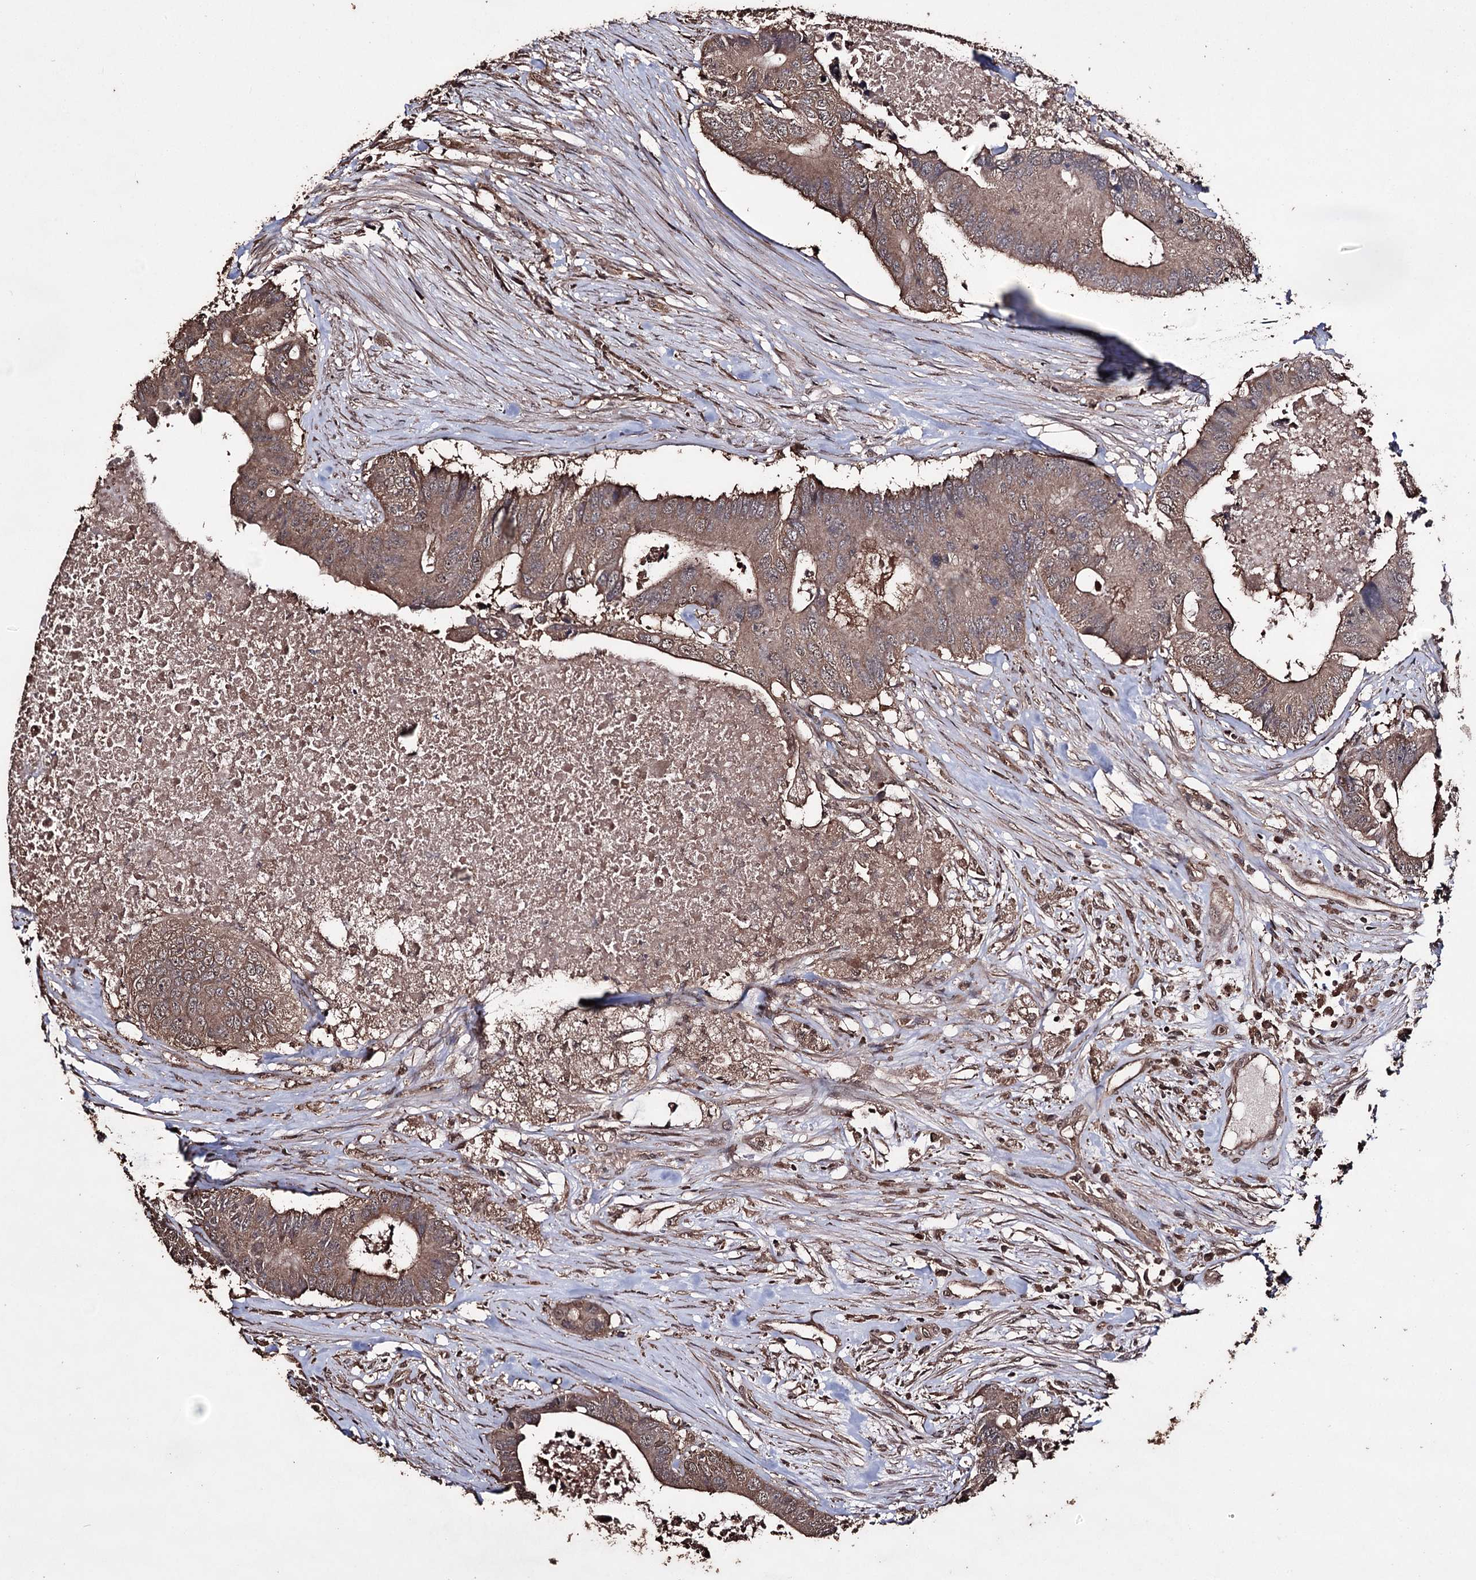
{"staining": {"intensity": "moderate", "quantity": ">75%", "location": "cytoplasmic/membranous"}, "tissue": "colorectal cancer", "cell_type": "Tumor cells", "image_type": "cancer", "snomed": [{"axis": "morphology", "description": "Adenocarcinoma, NOS"}, {"axis": "topography", "description": "Colon"}], "caption": "Moderate cytoplasmic/membranous protein expression is seen in approximately >75% of tumor cells in adenocarcinoma (colorectal).", "gene": "ZNF662", "patient": {"sex": "male", "age": 71}}